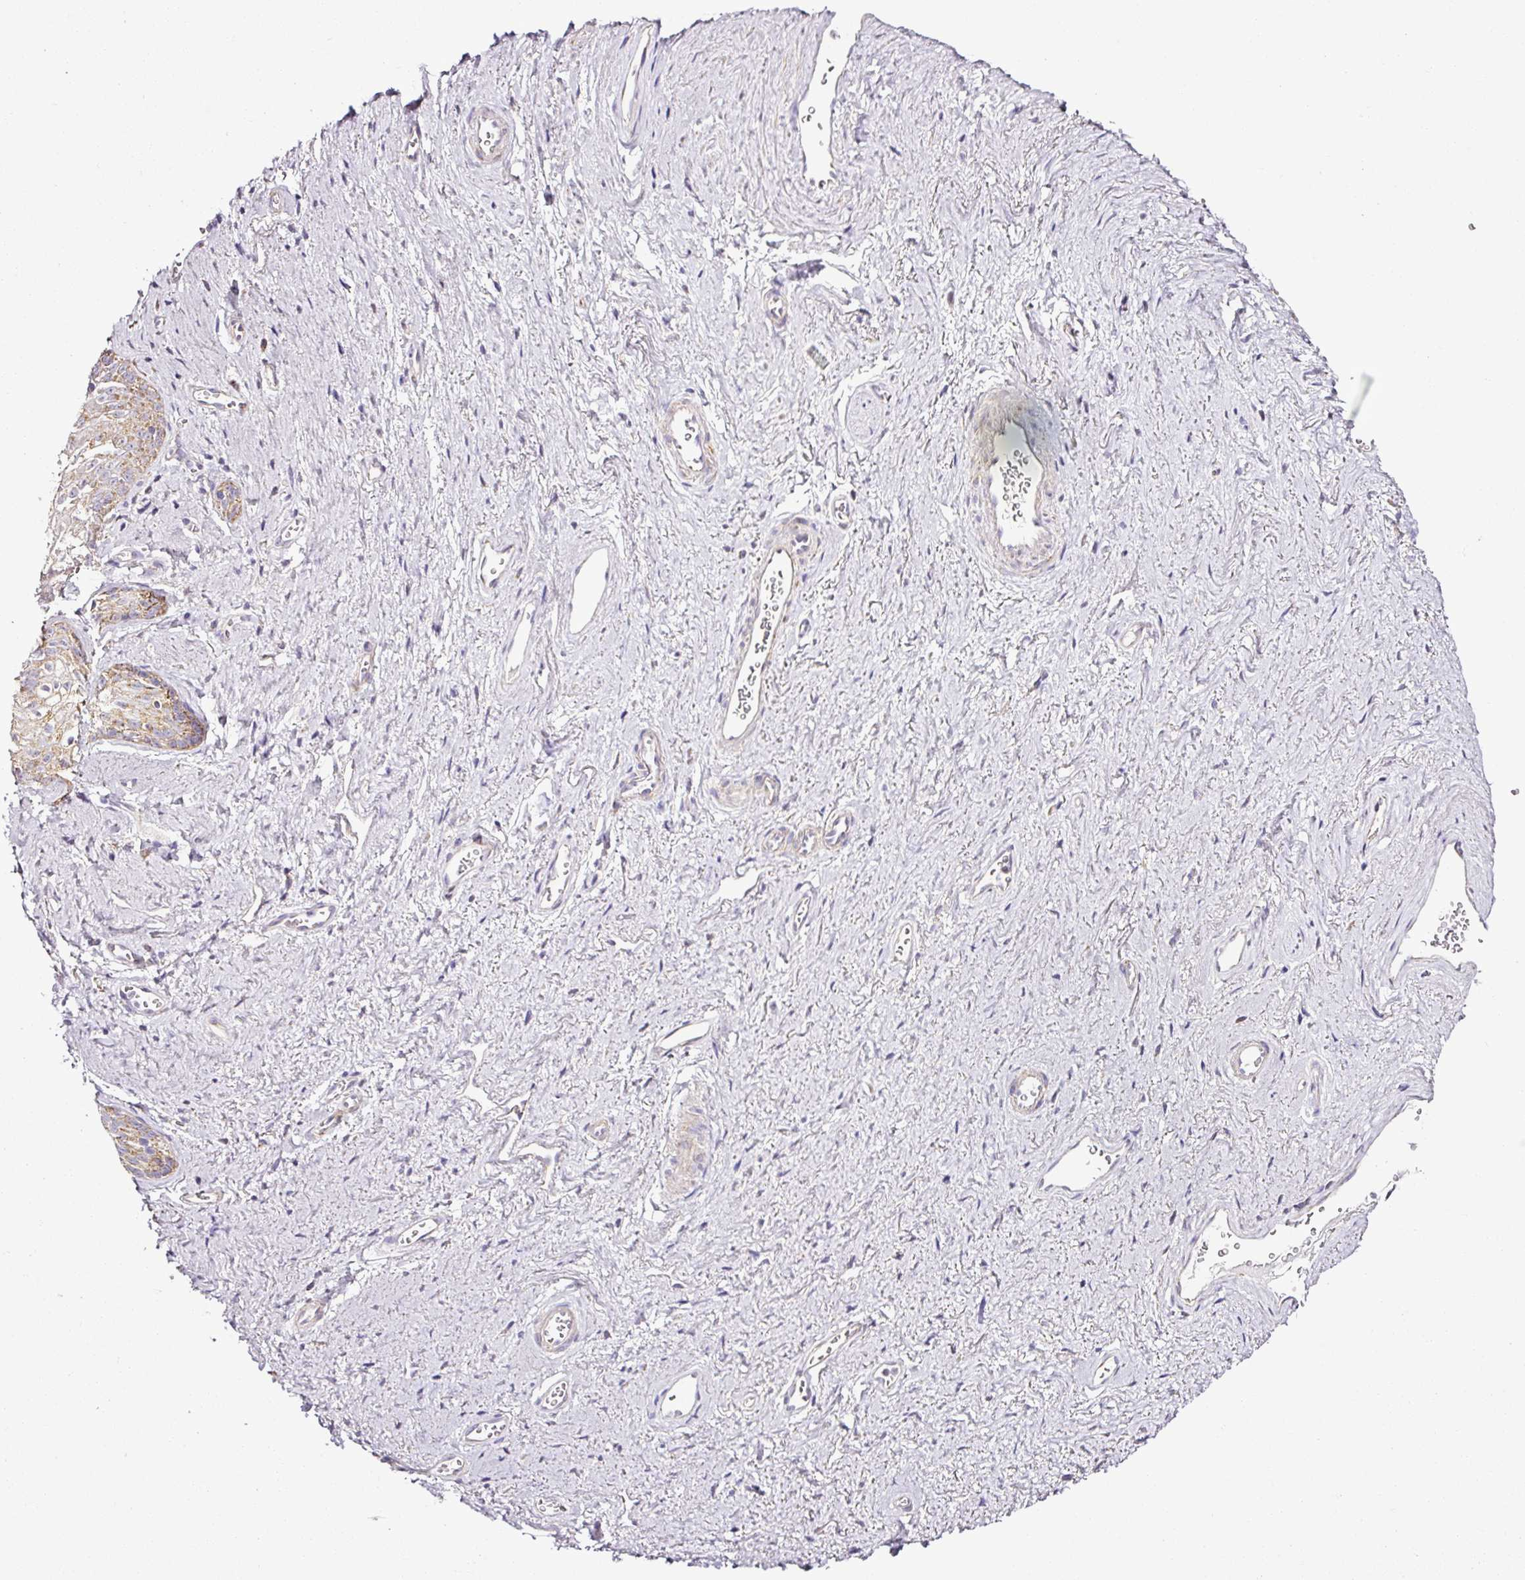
{"staining": {"intensity": "moderate", "quantity": "25%-75%", "location": "cytoplasmic/membranous"}, "tissue": "vagina", "cell_type": "Squamous epithelial cells", "image_type": "normal", "snomed": [{"axis": "morphology", "description": "Normal tissue, NOS"}, {"axis": "topography", "description": "Vulva"}, {"axis": "topography", "description": "Vagina"}, {"axis": "topography", "description": "Peripheral nerve tissue"}], "caption": "Immunohistochemical staining of normal human vagina demonstrates 25%-75% levels of moderate cytoplasmic/membranous protein expression in approximately 25%-75% of squamous epithelial cells.", "gene": "DPAGT1", "patient": {"sex": "female", "age": 66}}